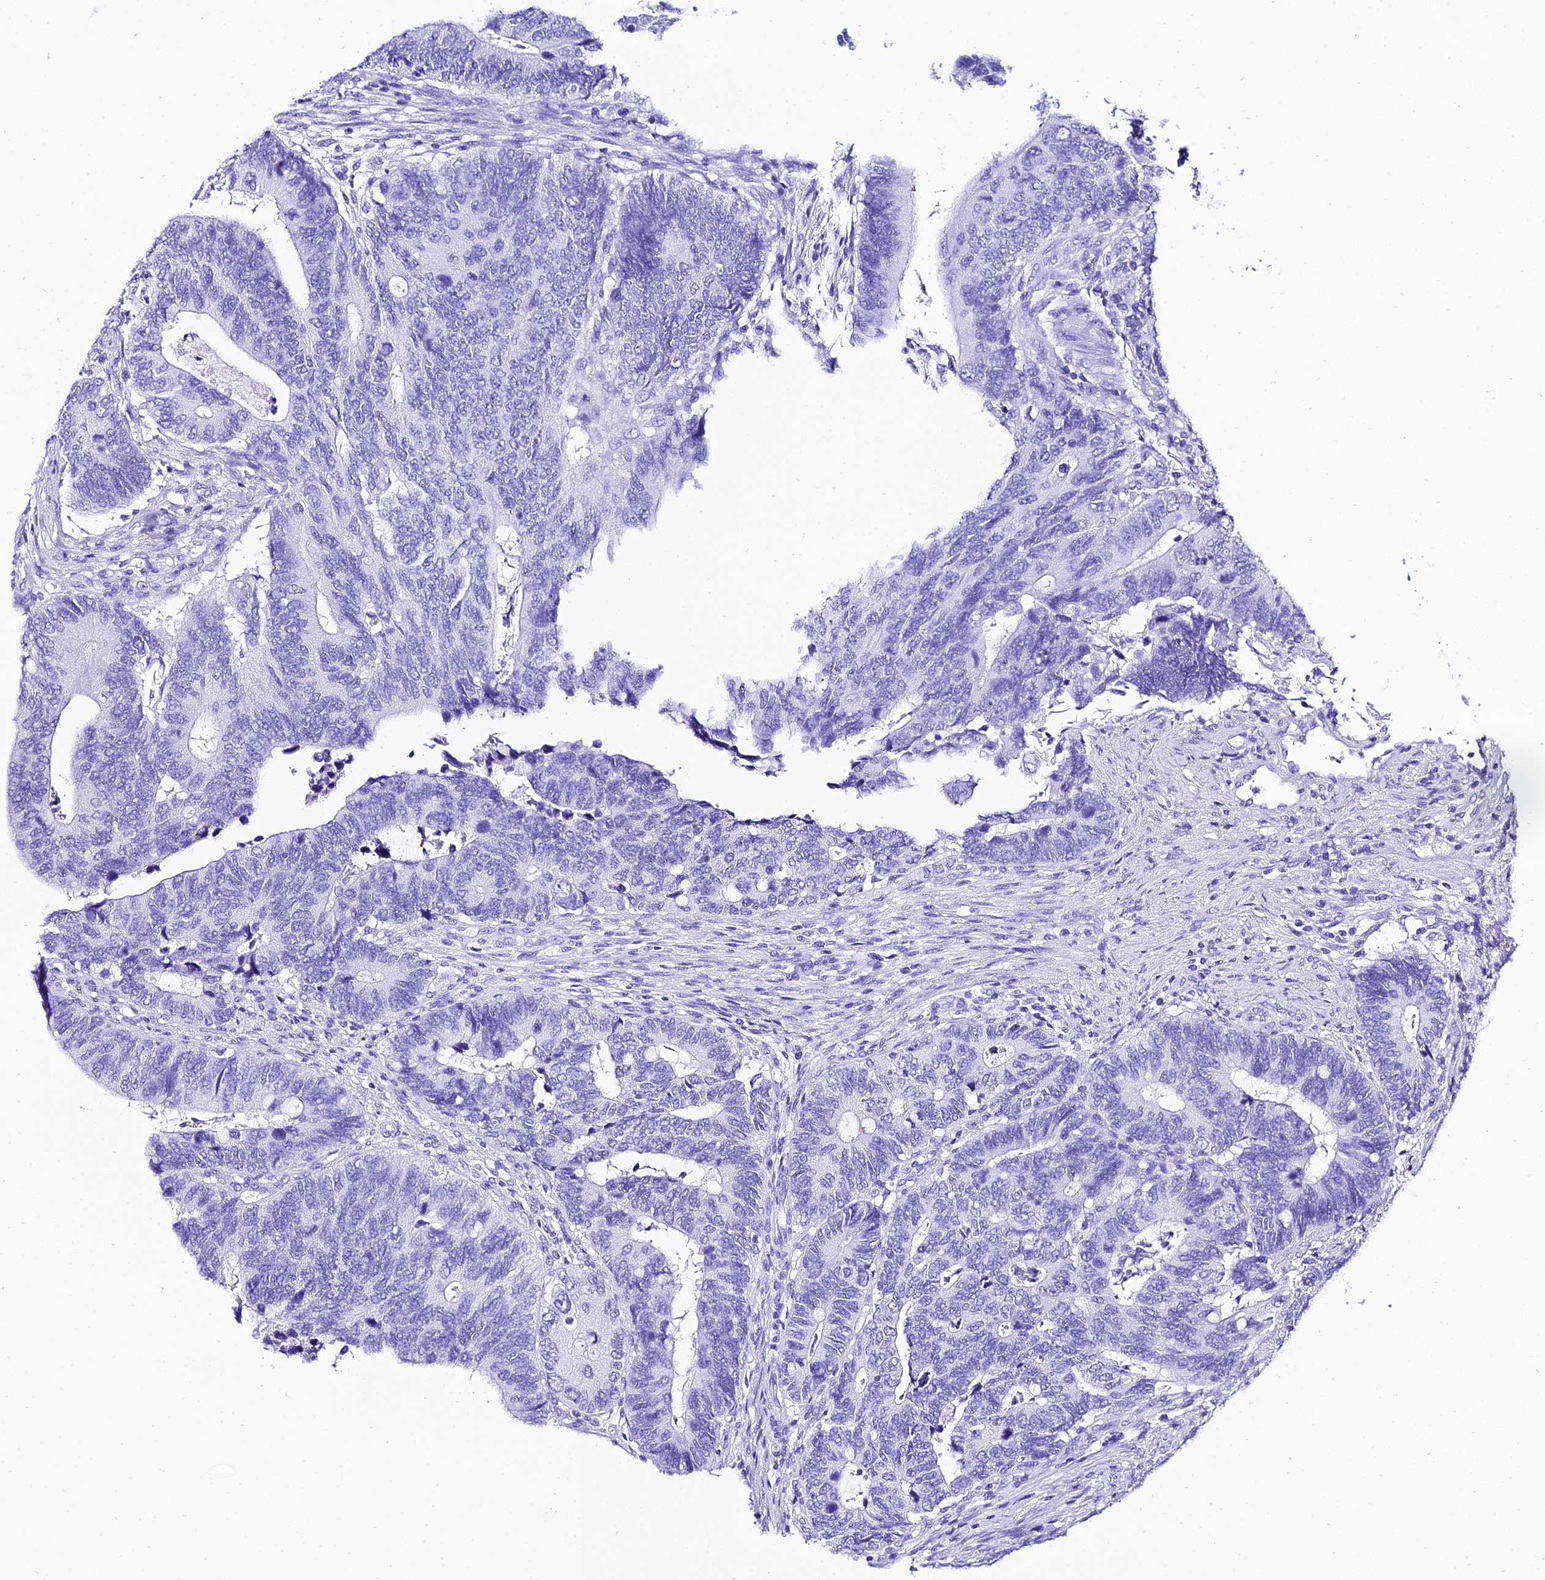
{"staining": {"intensity": "negative", "quantity": "none", "location": "none"}, "tissue": "colorectal cancer", "cell_type": "Tumor cells", "image_type": "cancer", "snomed": [{"axis": "morphology", "description": "Adenocarcinoma, NOS"}, {"axis": "topography", "description": "Colon"}], "caption": "Histopathology image shows no significant protein staining in tumor cells of colorectal adenocarcinoma.", "gene": "TRMT44", "patient": {"sex": "male", "age": 87}}